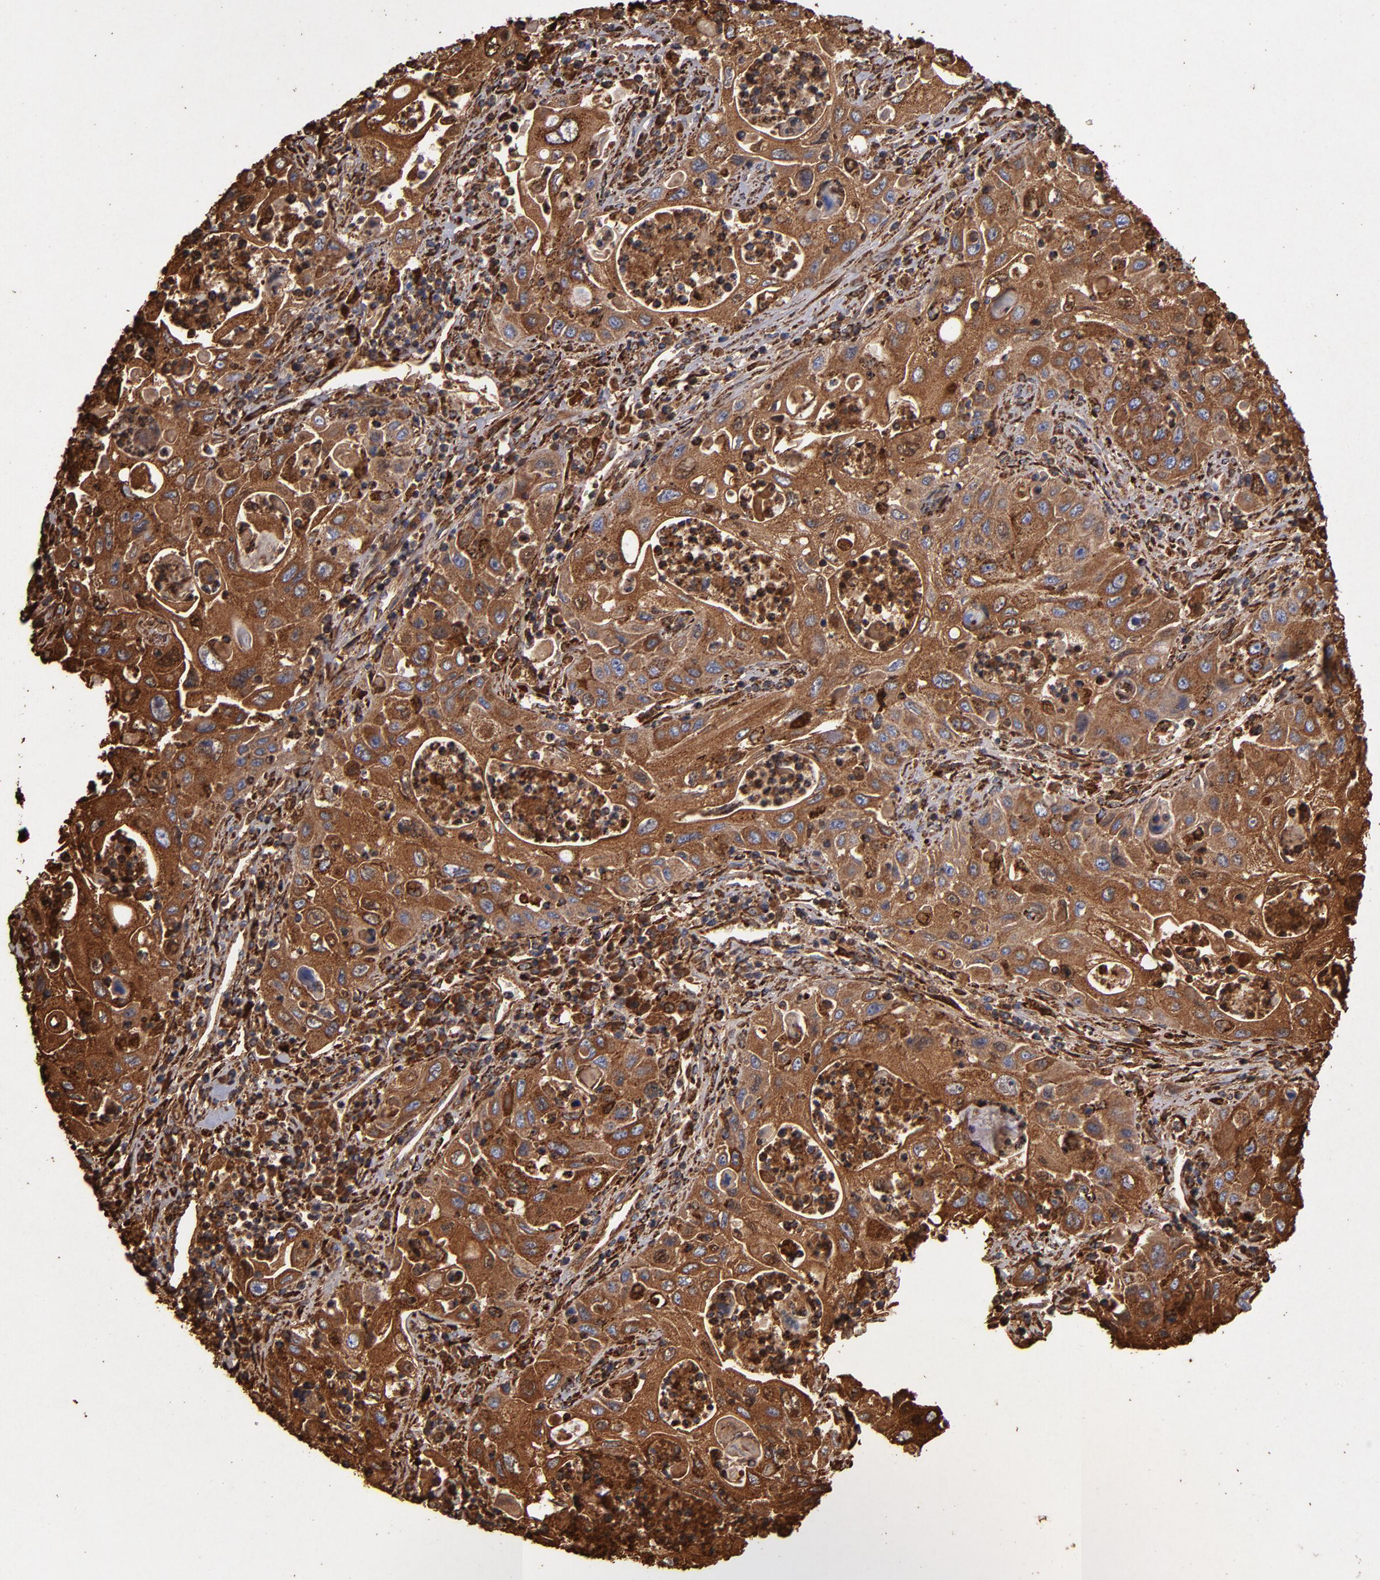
{"staining": {"intensity": "strong", "quantity": ">75%", "location": "cytoplasmic/membranous"}, "tissue": "pancreatic cancer", "cell_type": "Tumor cells", "image_type": "cancer", "snomed": [{"axis": "morphology", "description": "Adenocarcinoma, NOS"}, {"axis": "topography", "description": "Pancreas"}], "caption": "This is an image of immunohistochemistry staining of pancreatic adenocarcinoma, which shows strong expression in the cytoplasmic/membranous of tumor cells.", "gene": "SOD2", "patient": {"sex": "male", "age": 70}}